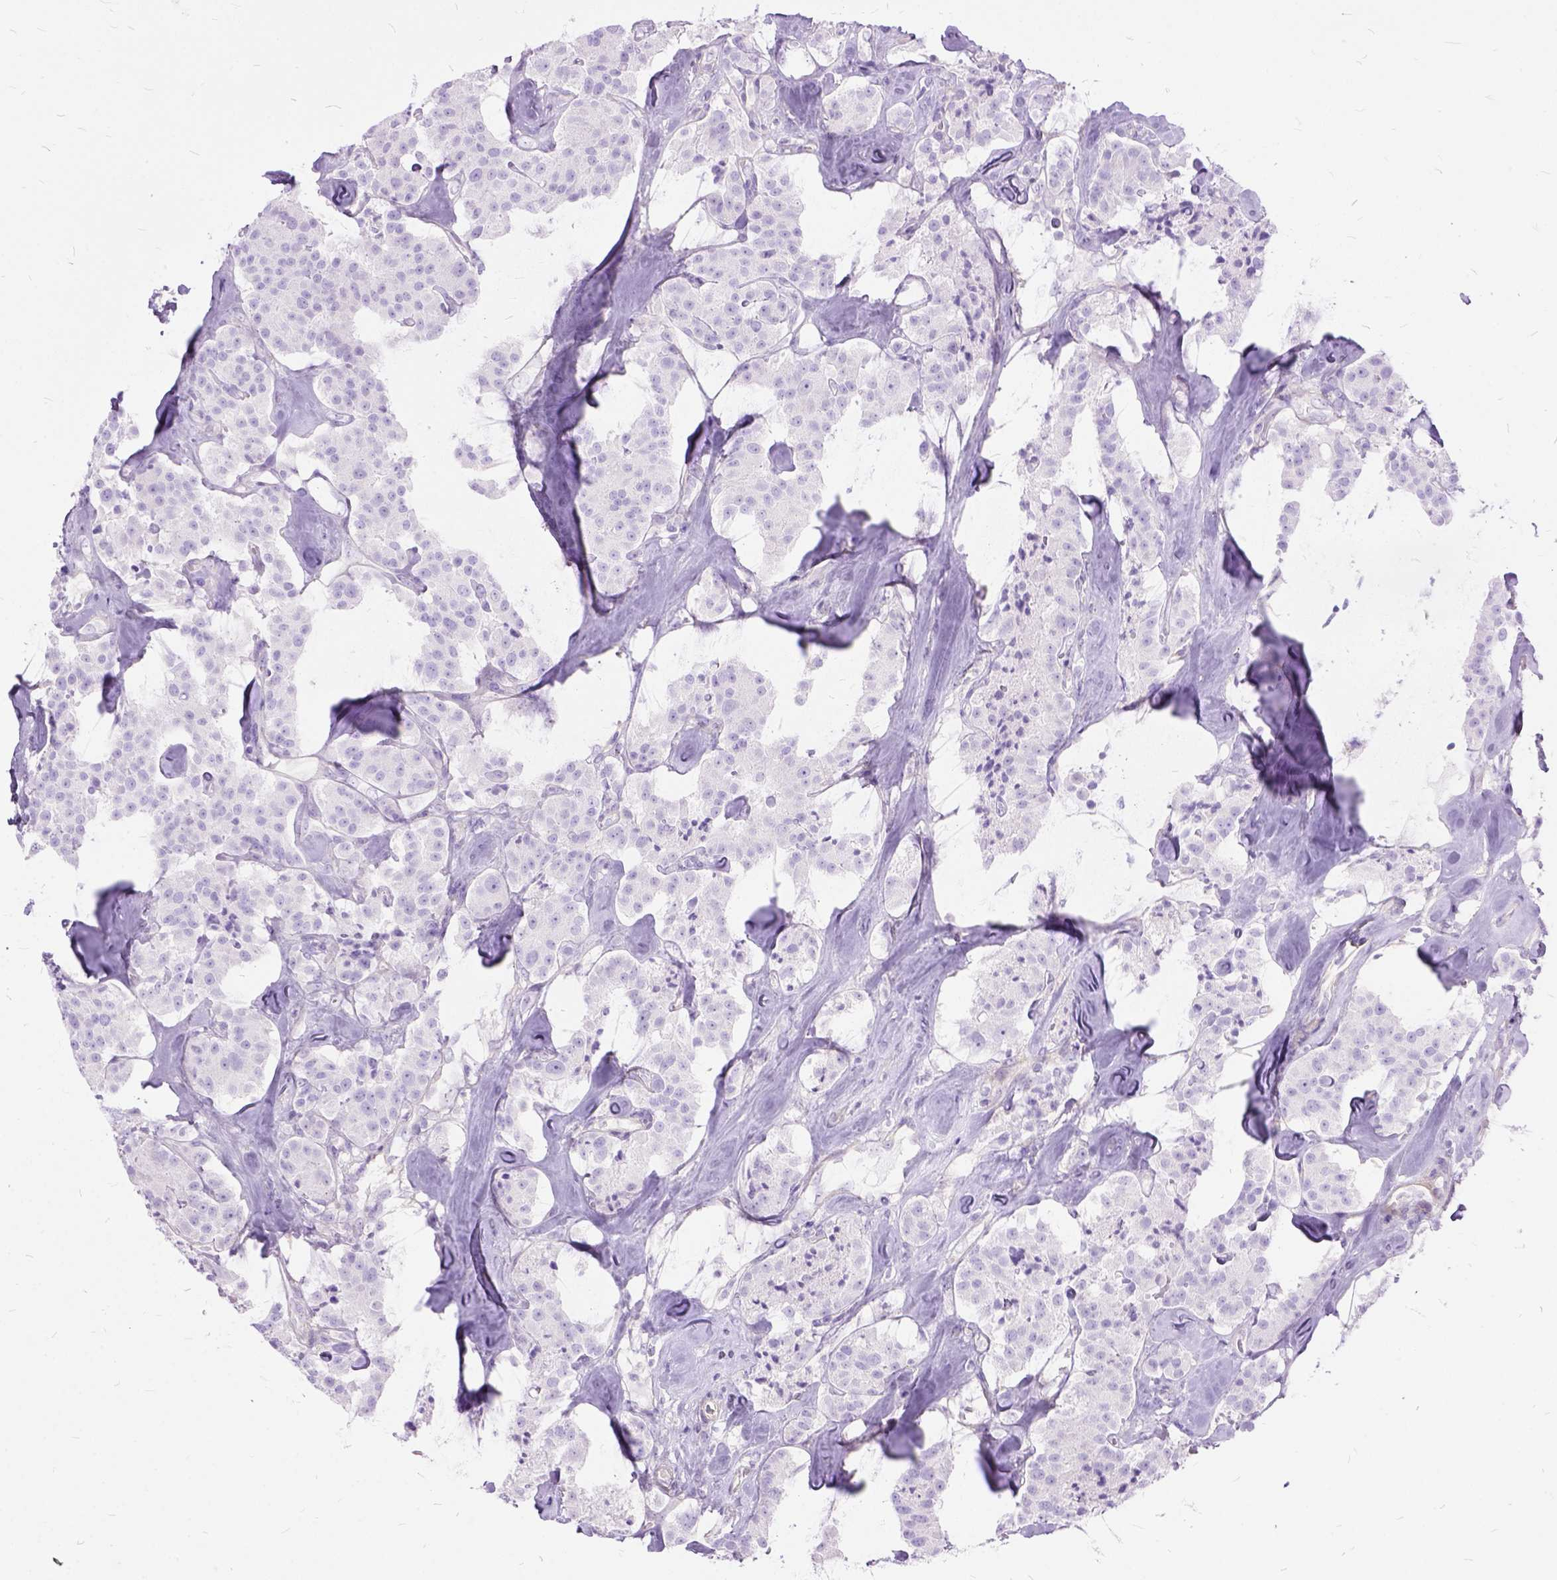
{"staining": {"intensity": "negative", "quantity": "none", "location": "none"}, "tissue": "carcinoid", "cell_type": "Tumor cells", "image_type": "cancer", "snomed": [{"axis": "morphology", "description": "Carcinoid, malignant, NOS"}, {"axis": "topography", "description": "Pancreas"}], "caption": "Malignant carcinoid was stained to show a protein in brown. There is no significant staining in tumor cells.", "gene": "ARL9", "patient": {"sex": "male", "age": 41}}